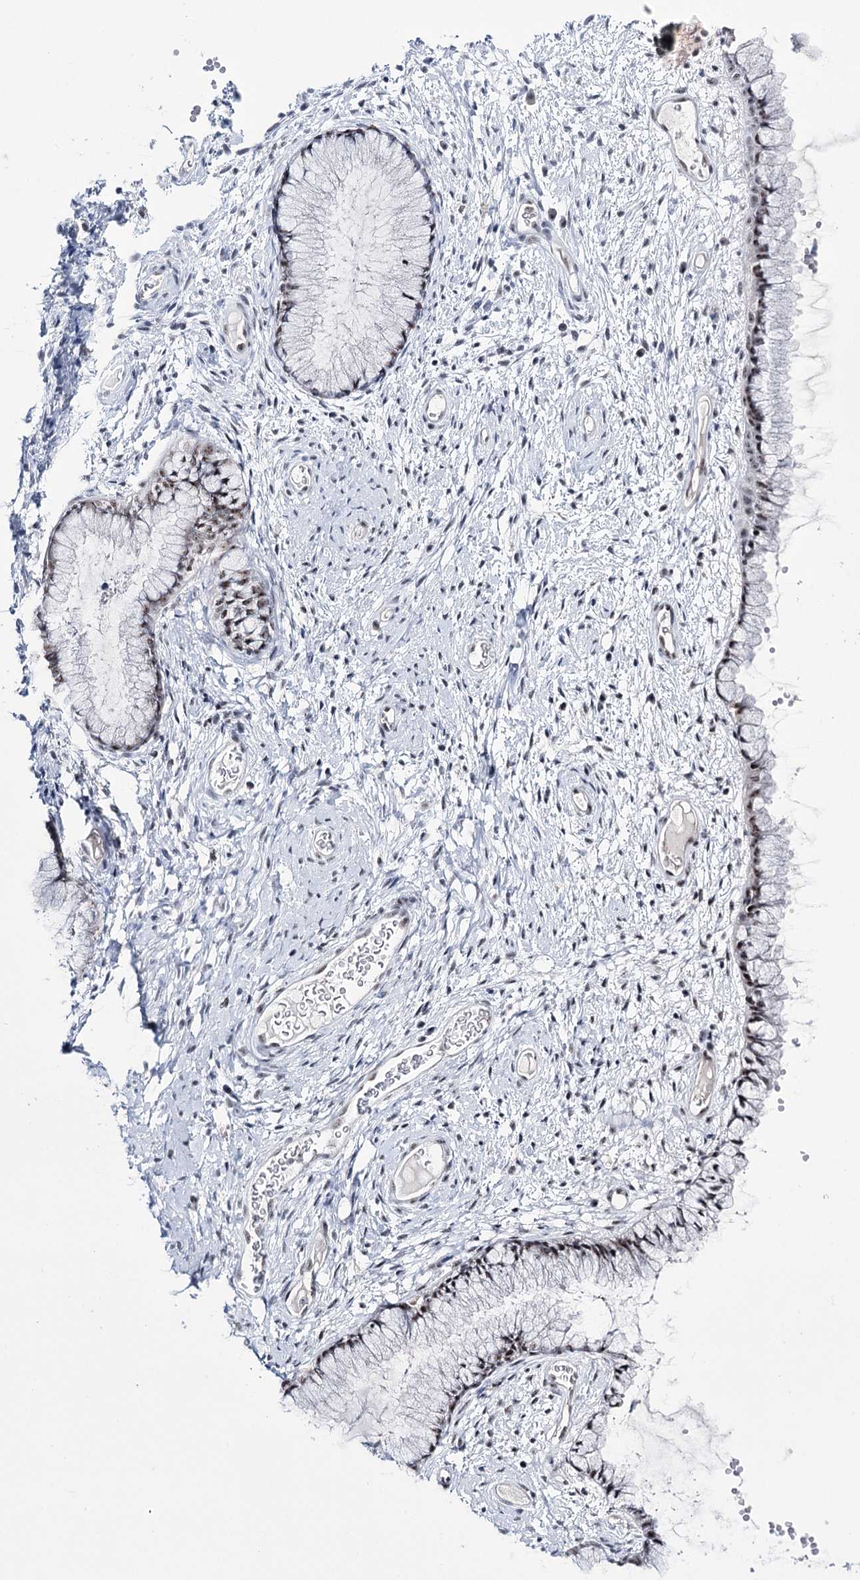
{"staining": {"intensity": "moderate", "quantity": "25%-75%", "location": "nuclear"}, "tissue": "cervix", "cell_type": "Glandular cells", "image_type": "normal", "snomed": [{"axis": "morphology", "description": "Normal tissue, NOS"}, {"axis": "topography", "description": "Cervix"}], "caption": "Unremarkable cervix exhibits moderate nuclear expression in approximately 25%-75% of glandular cells, visualized by immunohistochemistry. Nuclei are stained in blue.", "gene": "PRPF40A", "patient": {"sex": "female", "age": 42}}